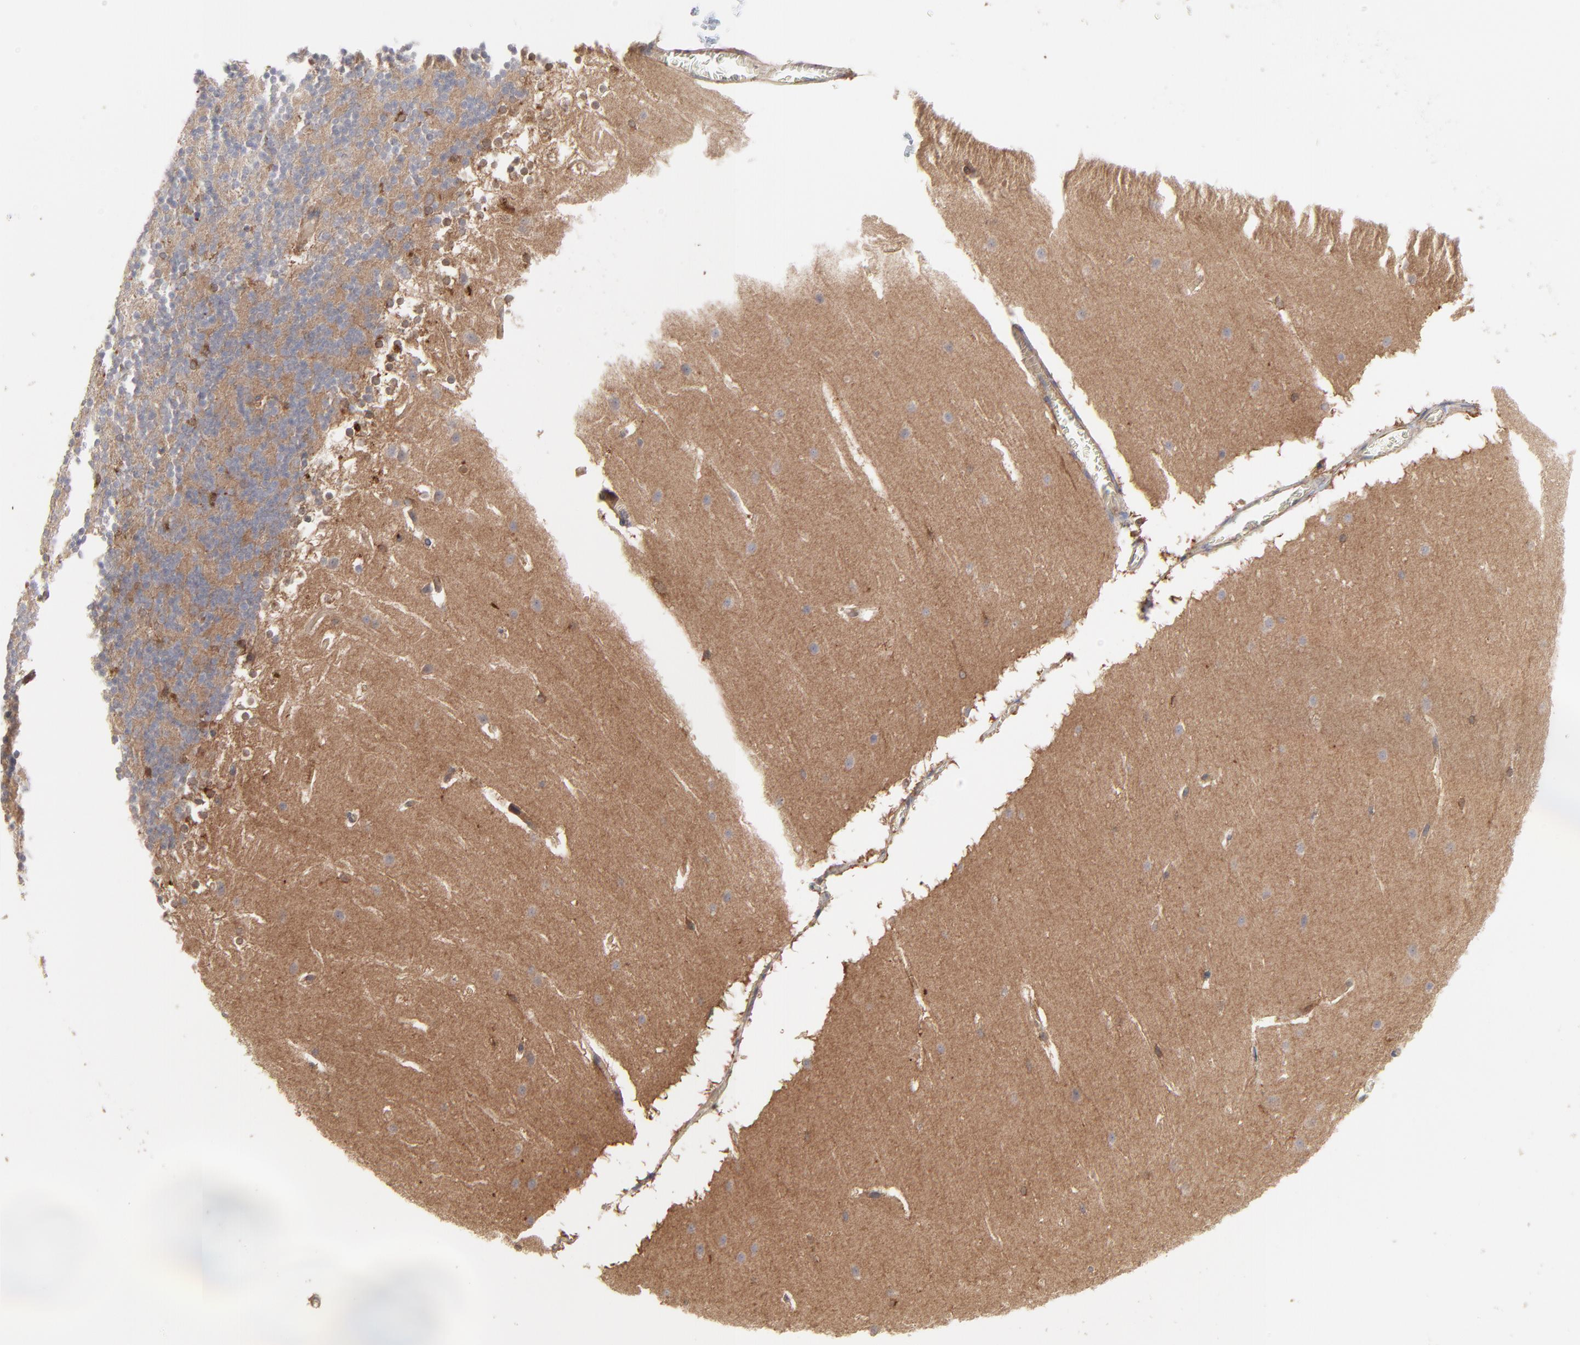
{"staining": {"intensity": "negative", "quantity": "none", "location": "none"}, "tissue": "cerebellum", "cell_type": "Cells in granular layer", "image_type": "normal", "snomed": [{"axis": "morphology", "description": "Normal tissue, NOS"}, {"axis": "topography", "description": "Cerebellum"}], "caption": "There is no significant positivity in cells in granular layer of cerebellum. The staining is performed using DAB brown chromogen with nuclei counter-stained in using hematoxylin.", "gene": "RAB9A", "patient": {"sex": "female", "age": 19}}